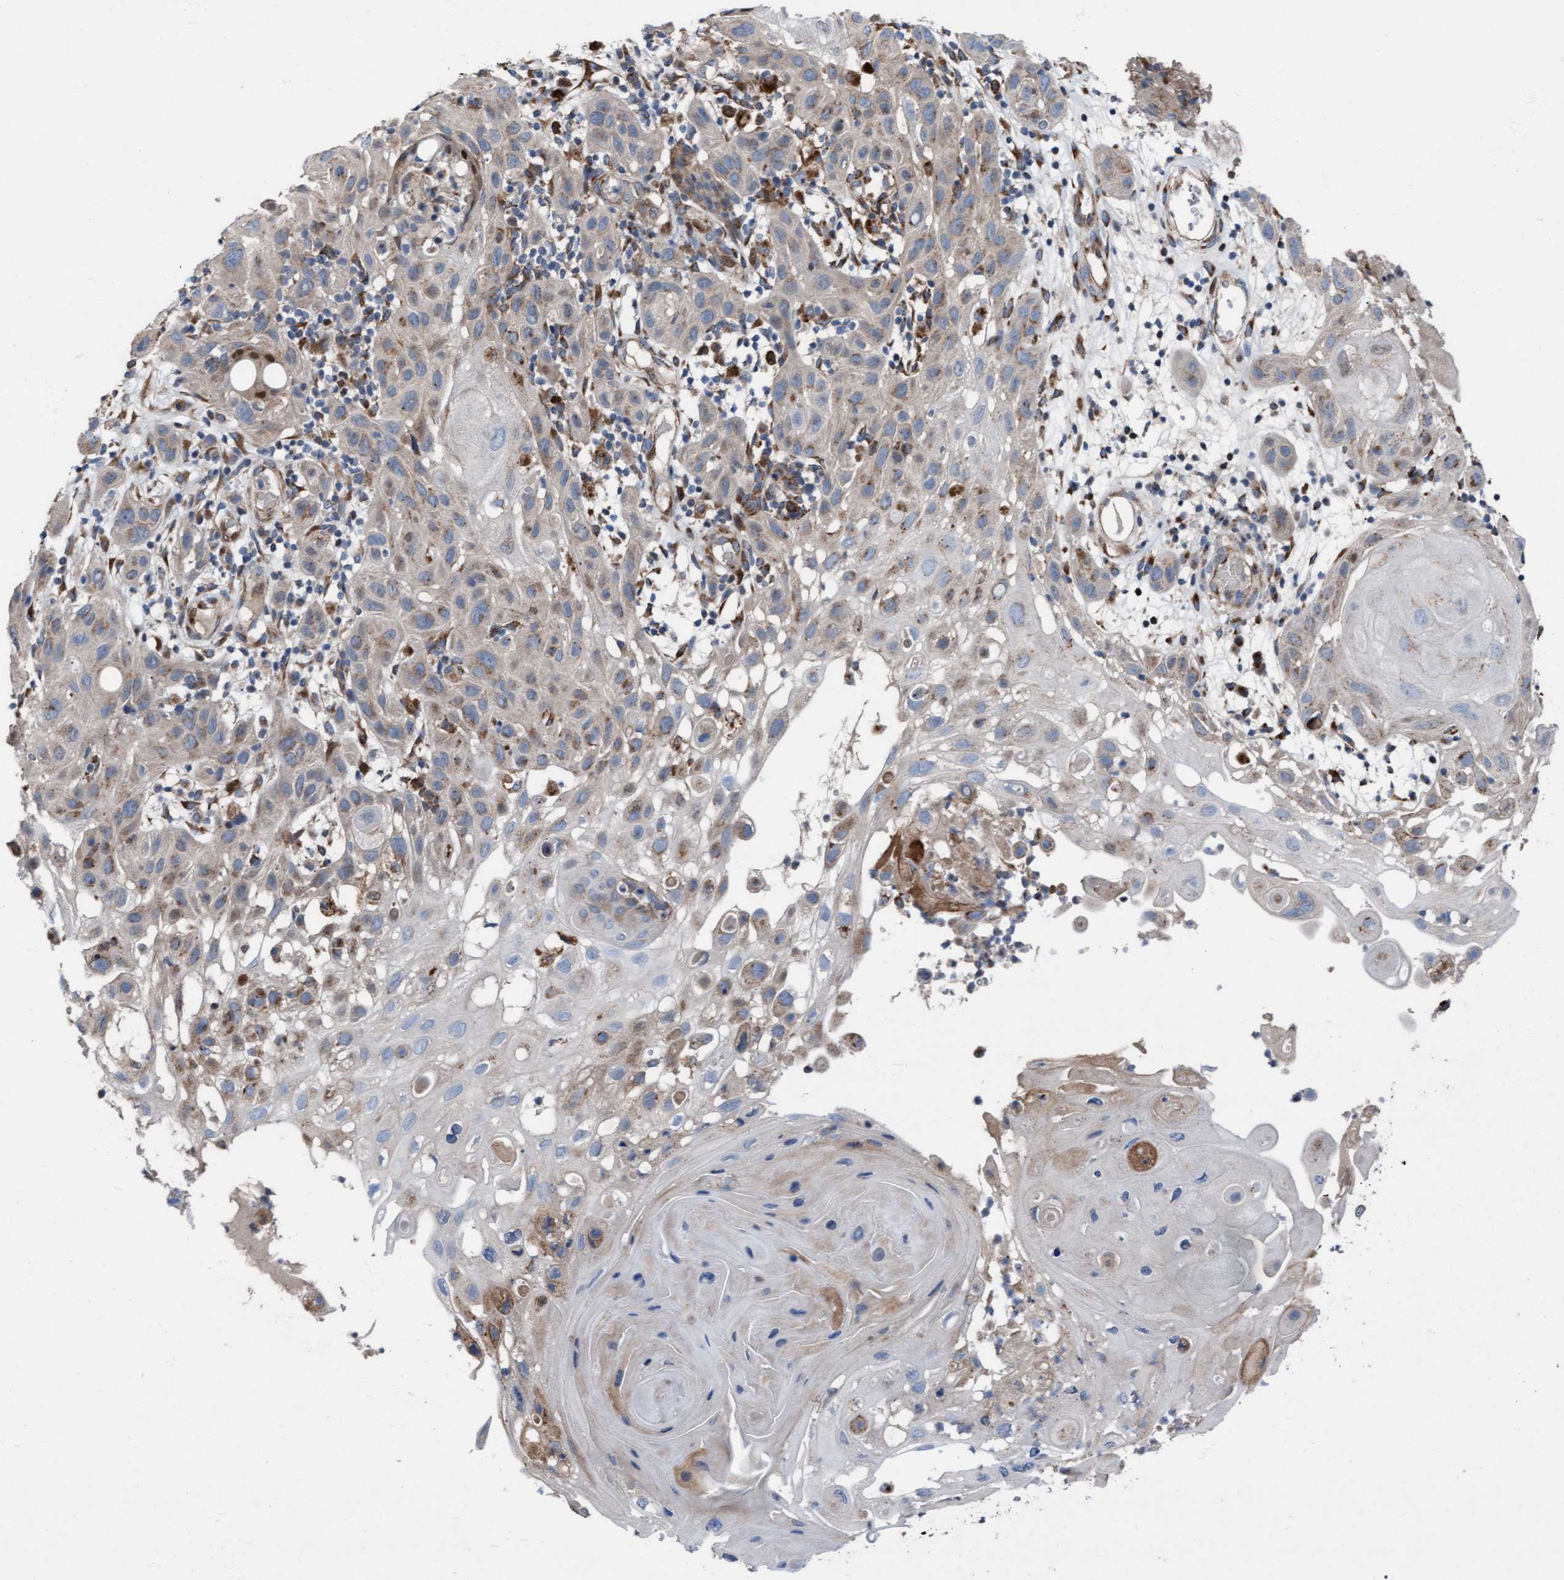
{"staining": {"intensity": "weak", "quantity": "<25%", "location": "cytoplasmic/membranous"}, "tissue": "skin cancer", "cell_type": "Tumor cells", "image_type": "cancer", "snomed": [{"axis": "morphology", "description": "Squamous cell carcinoma, NOS"}, {"axis": "topography", "description": "Skin"}], "caption": "DAB immunohistochemical staining of squamous cell carcinoma (skin) displays no significant positivity in tumor cells. Nuclei are stained in blue.", "gene": "KLHL26", "patient": {"sex": "female", "age": 96}}